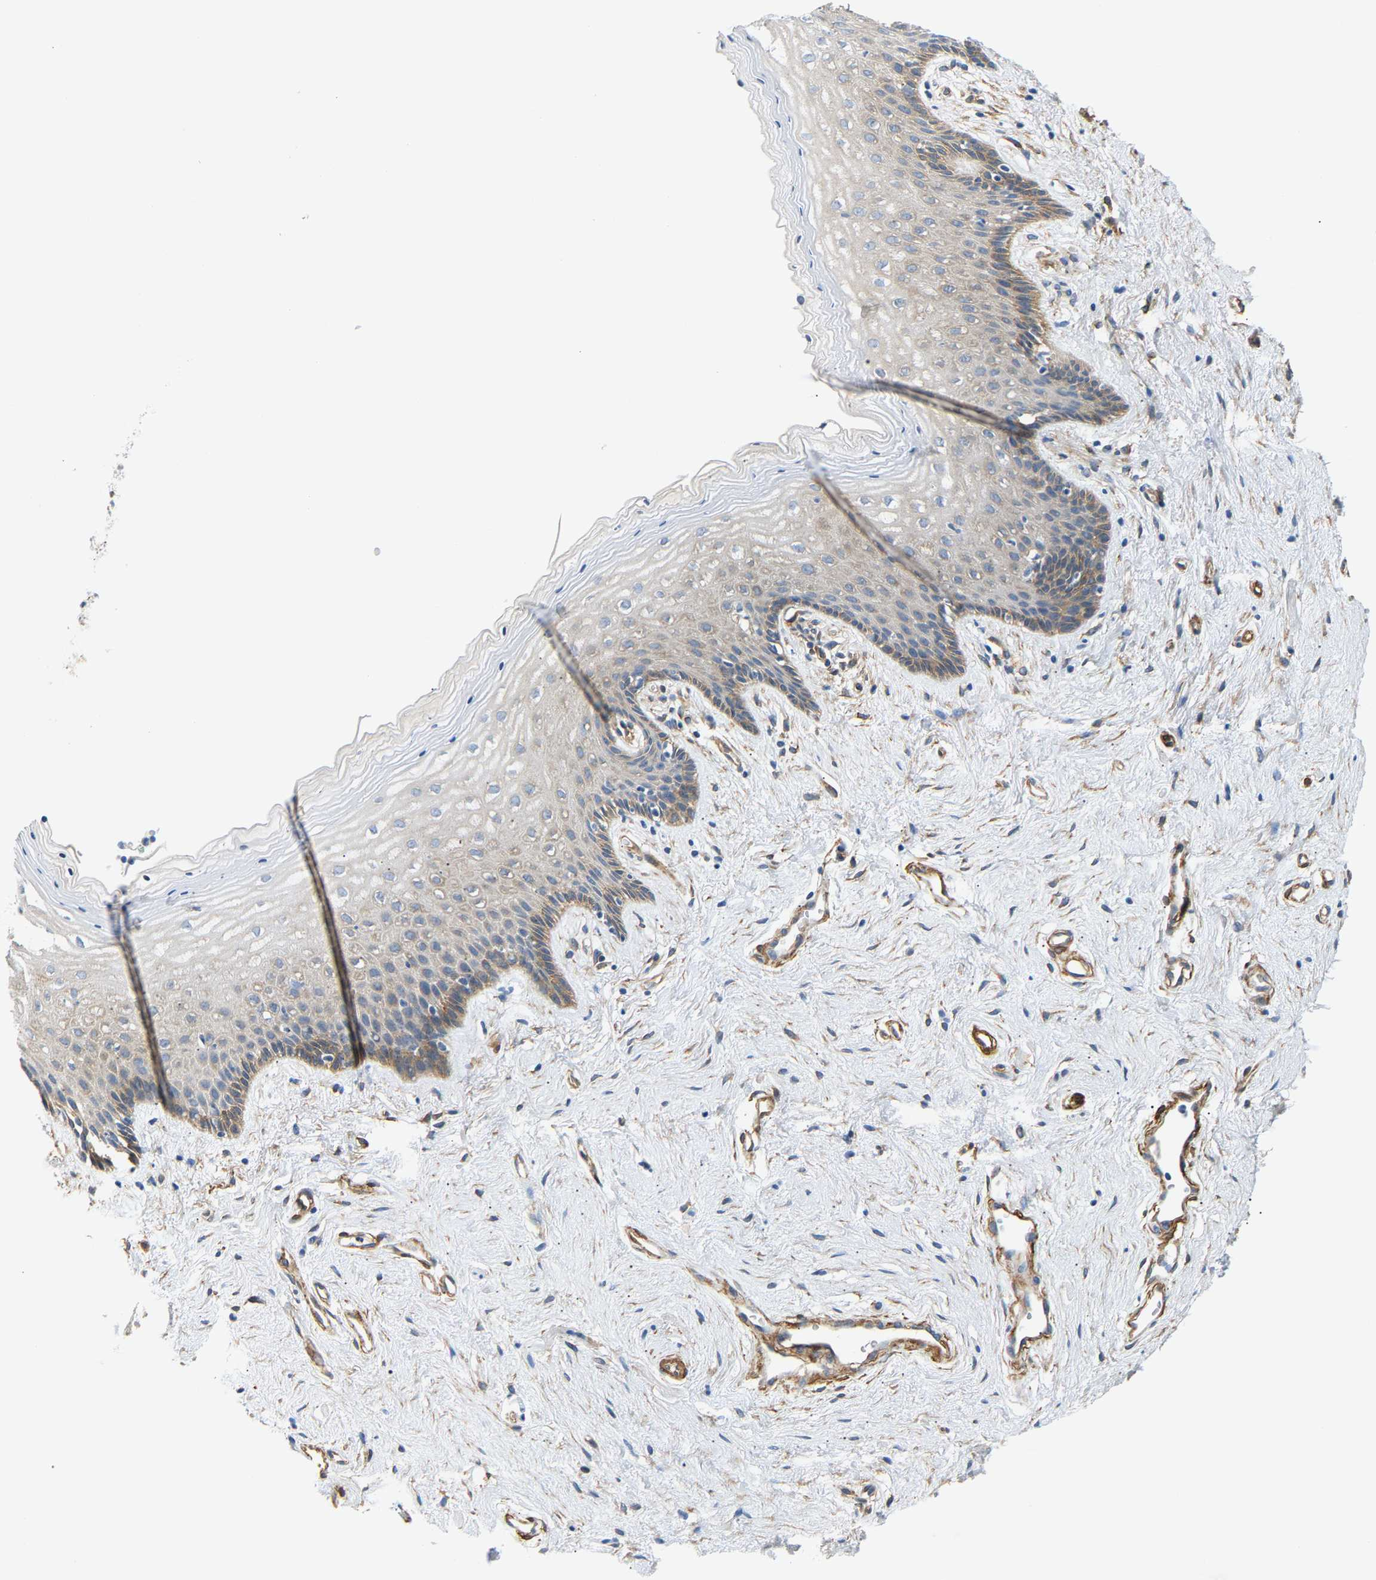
{"staining": {"intensity": "weak", "quantity": "<25%", "location": "cytoplasmic/membranous"}, "tissue": "vagina", "cell_type": "Squamous epithelial cells", "image_type": "normal", "snomed": [{"axis": "morphology", "description": "Normal tissue, NOS"}, {"axis": "topography", "description": "Vagina"}], "caption": "The image reveals no significant expression in squamous epithelial cells of vagina. The staining is performed using DAB (3,3'-diaminobenzidine) brown chromogen with nuclei counter-stained in using hematoxylin.", "gene": "PAWR", "patient": {"sex": "female", "age": 44}}